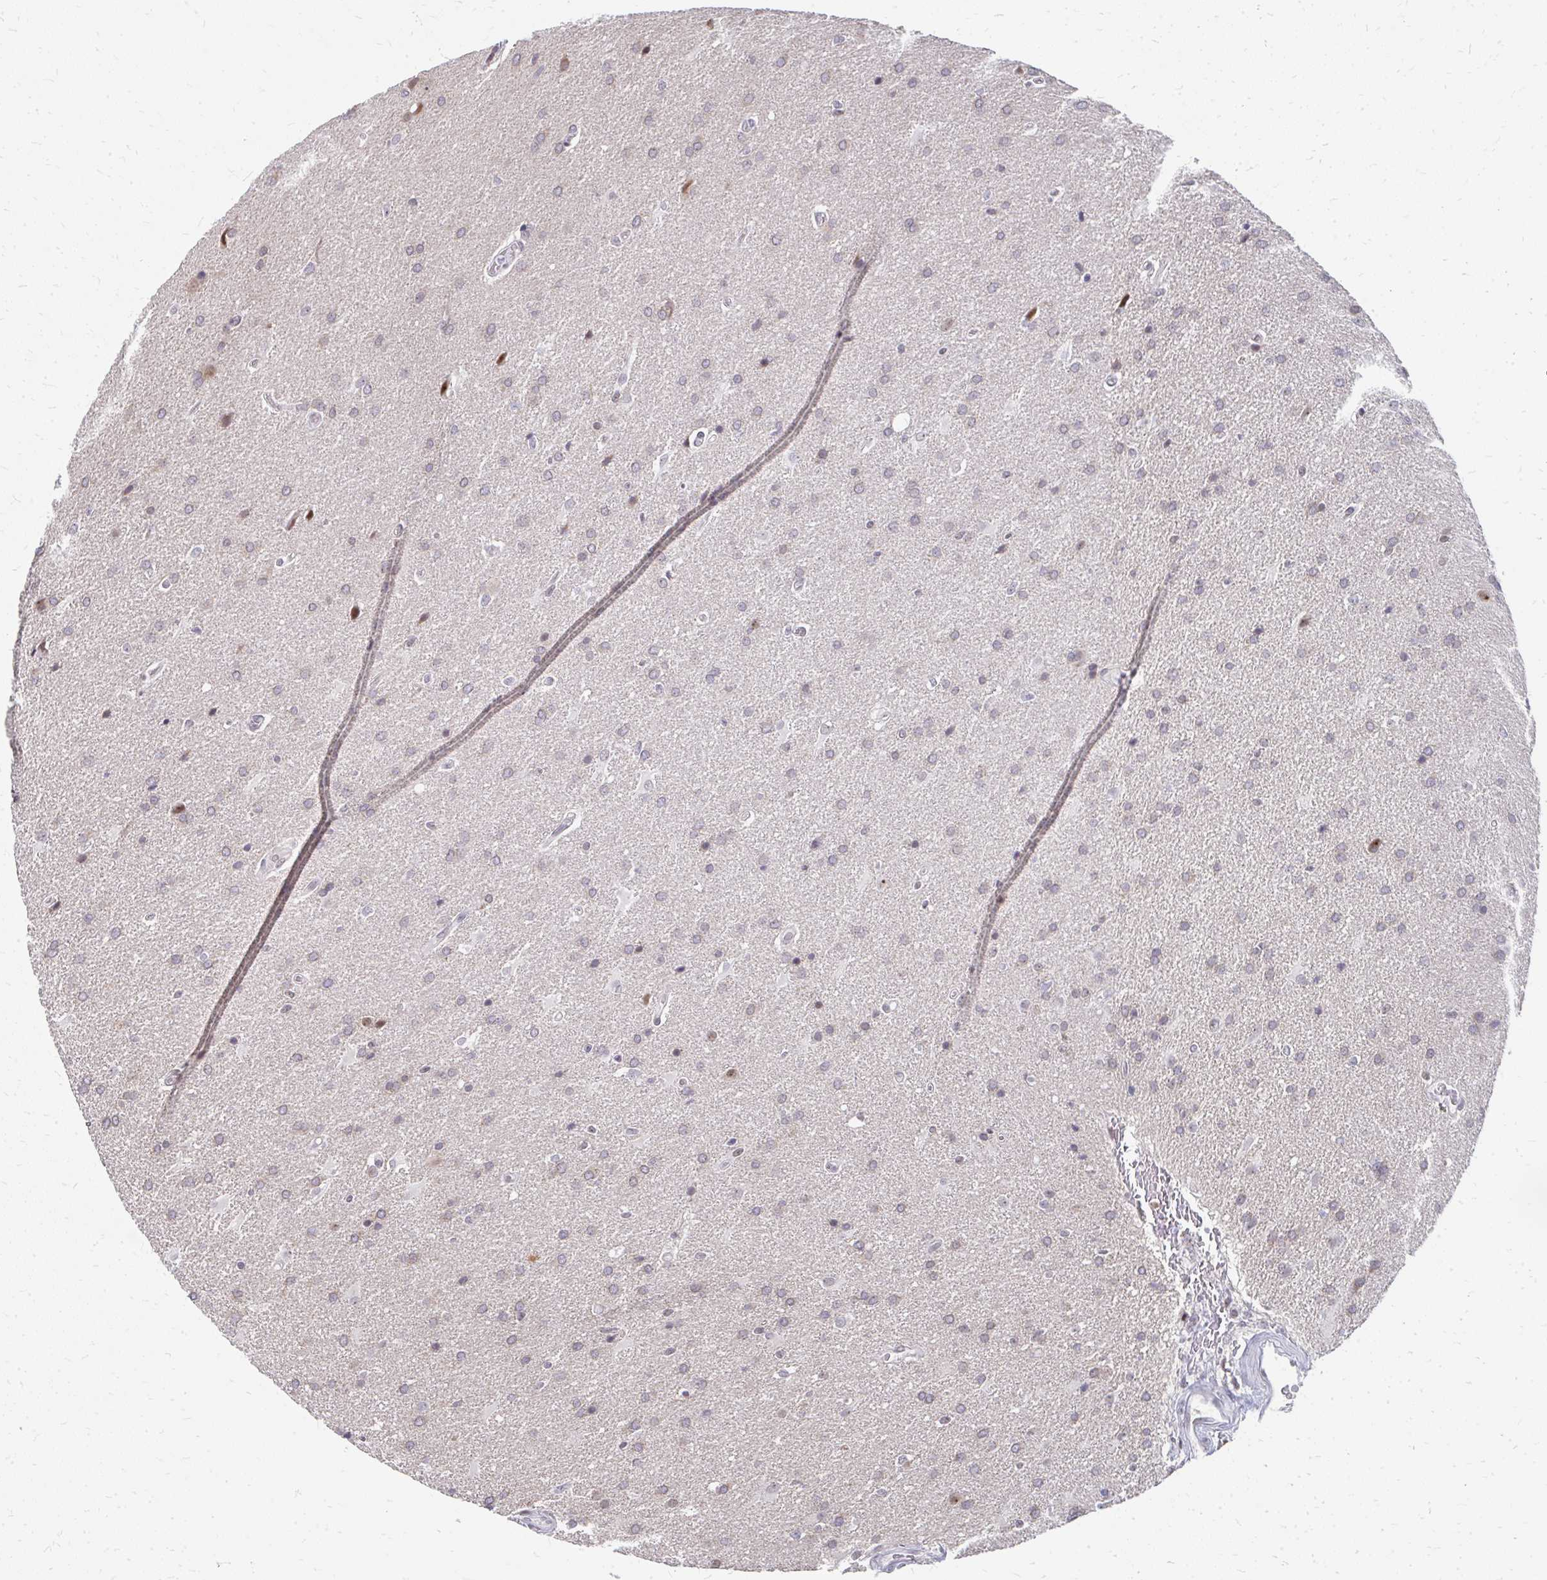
{"staining": {"intensity": "negative", "quantity": "none", "location": "none"}, "tissue": "glioma", "cell_type": "Tumor cells", "image_type": "cancer", "snomed": [{"axis": "morphology", "description": "Glioma, malignant, High grade"}, {"axis": "topography", "description": "Brain"}], "caption": "High magnification brightfield microscopy of glioma stained with DAB (3,3'-diaminobenzidine) (brown) and counterstained with hematoxylin (blue): tumor cells show no significant staining. The staining was performed using DAB to visualize the protein expression in brown, while the nuclei were stained in blue with hematoxylin (Magnification: 20x).", "gene": "GTF2H1", "patient": {"sex": "male", "age": 56}}